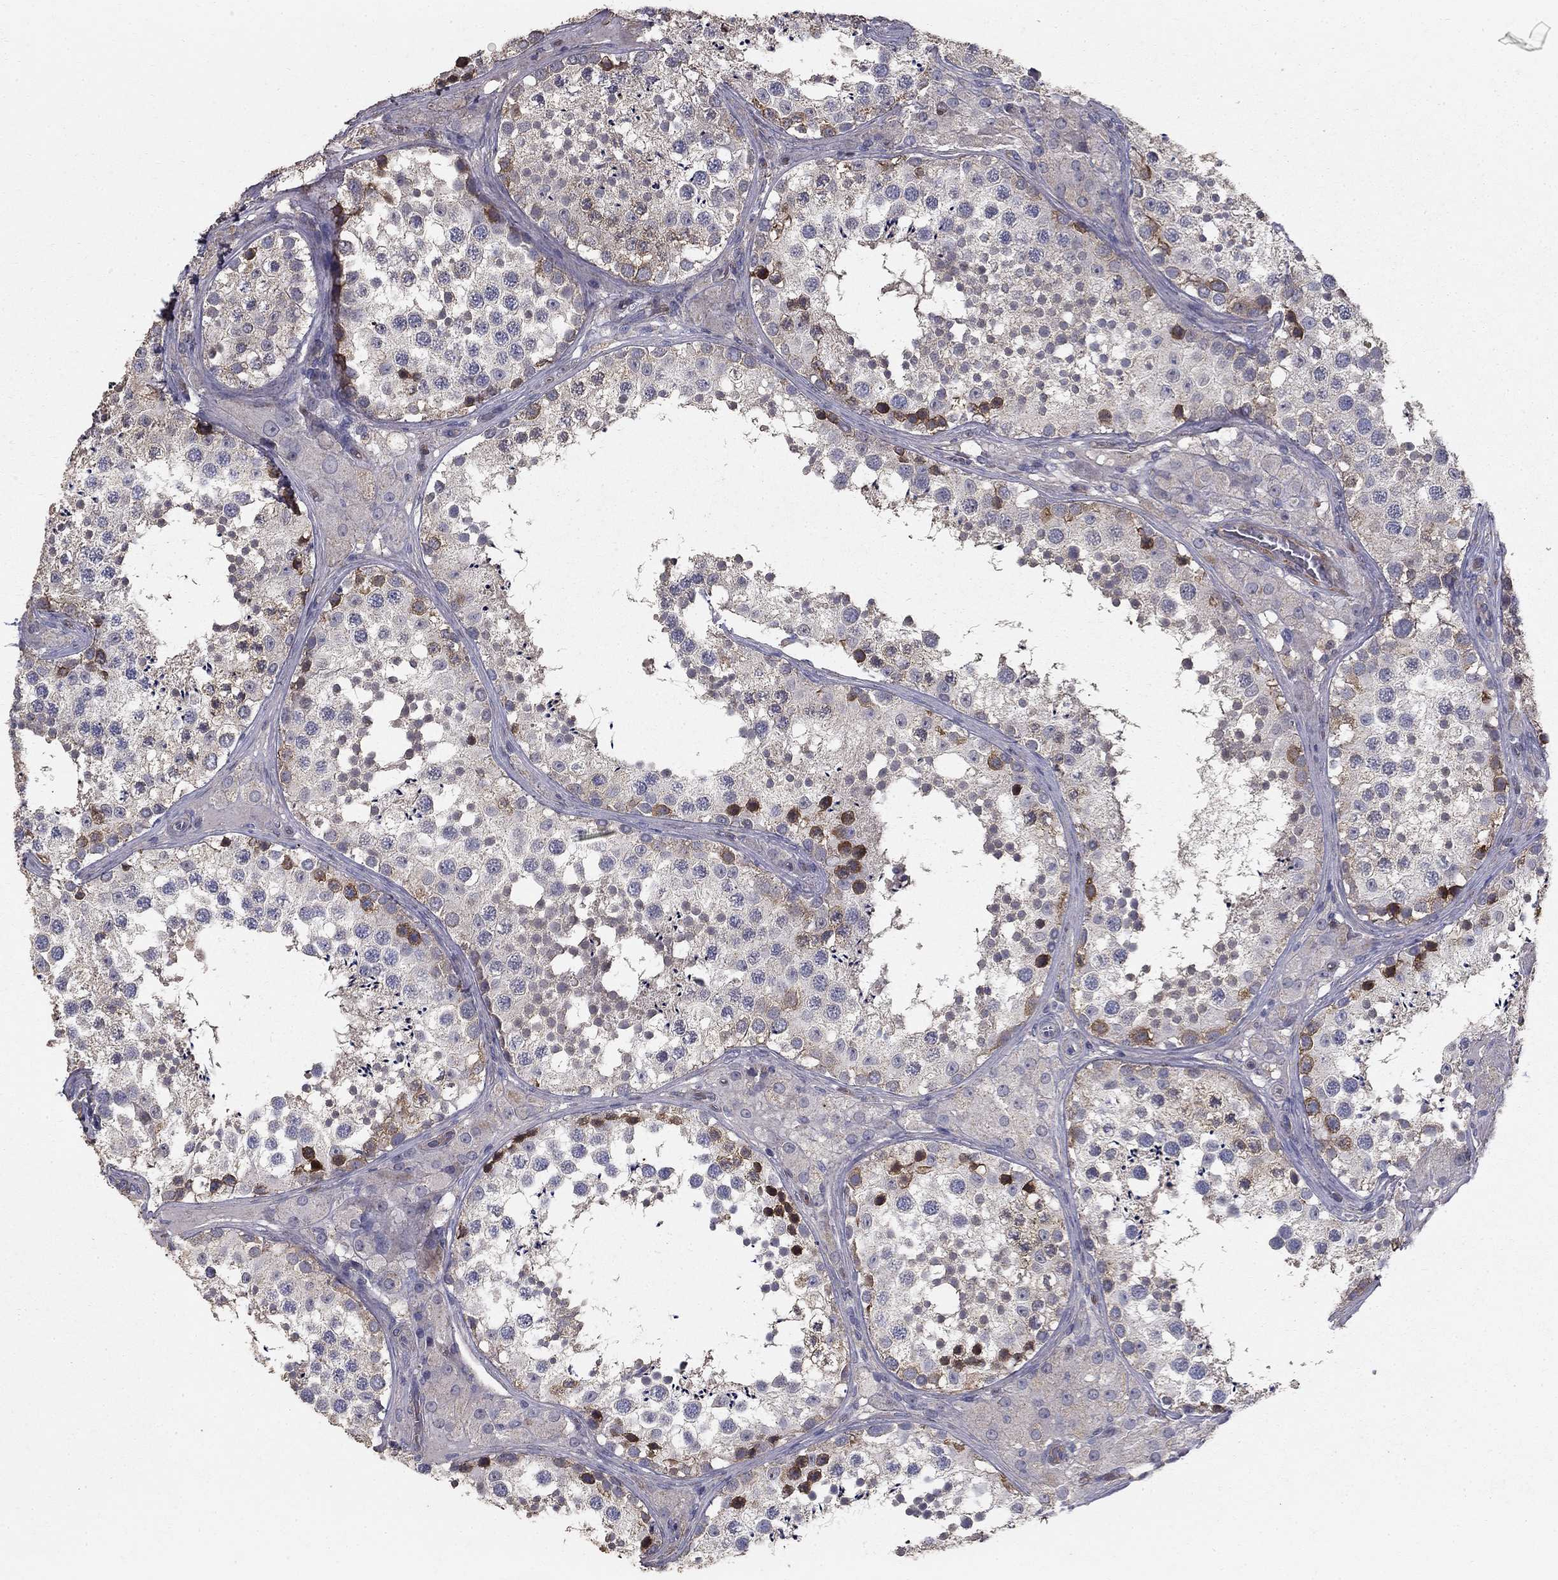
{"staining": {"intensity": "strong", "quantity": "<25%", "location": "cytoplasmic/membranous"}, "tissue": "testis", "cell_type": "Cells in seminiferous ducts", "image_type": "normal", "snomed": [{"axis": "morphology", "description": "Normal tissue, NOS"}, {"axis": "topography", "description": "Testis"}], "caption": "Protein expression analysis of benign human testis reveals strong cytoplasmic/membranous staining in approximately <25% of cells in seminiferous ducts. (DAB IHC with brightfield microscopy, high magnification).", "gene": "MPP2", "patient": {"sex": "male", "age": 34}}